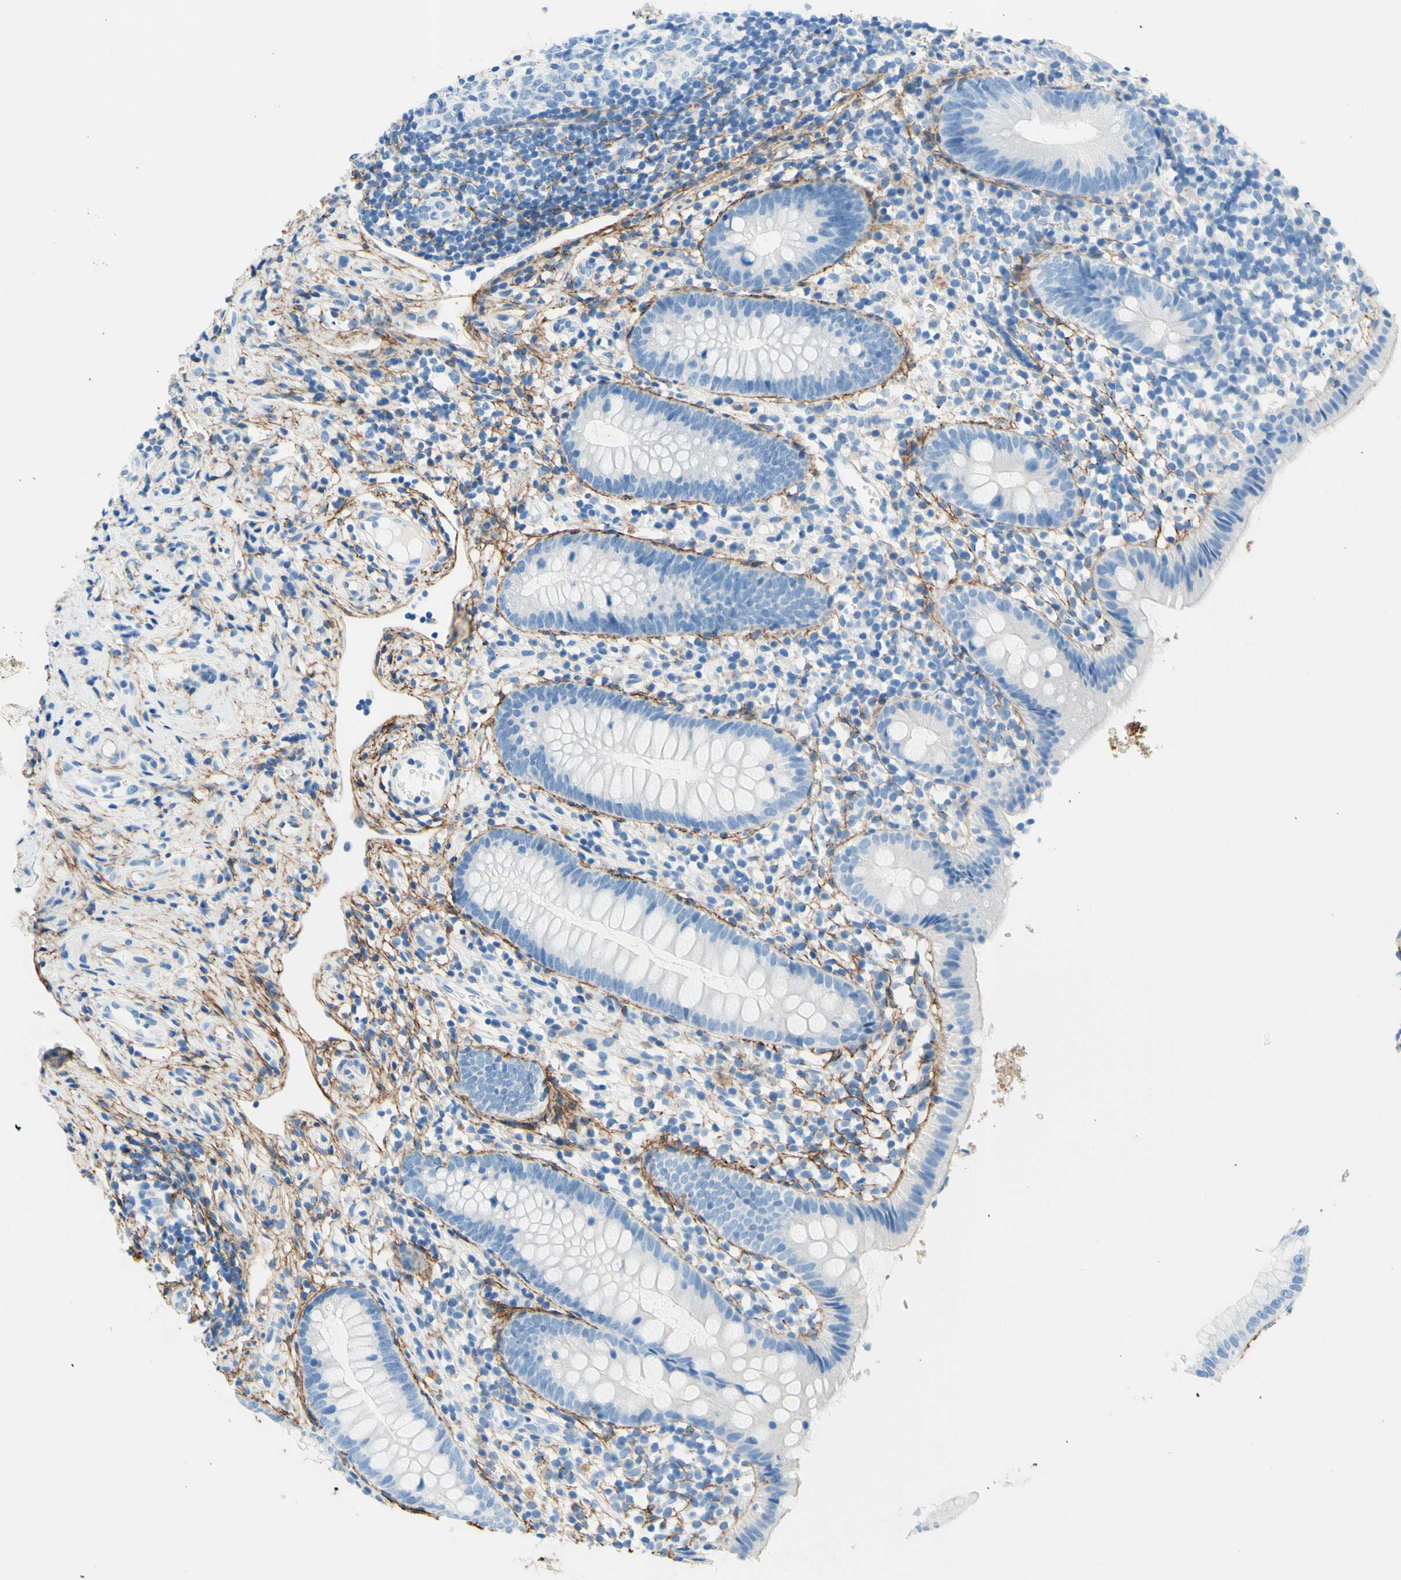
{"staining": {"intensity": "negative", "quantity": "none", "location": "none"}, "tissue": "appendix", "cell_type": "Glandular cells", "image_type": "normal", "snomed": [{"axis": "morphology", "description": "Normal tissue, NOS"}, {"axis": "topography", "description": "Appendix"}], "caption": "High power microscopy micrograph of an immunohistochemistry (IHC) micrograph of unremarkable appendix, revealing no significant expression in glandular cells.", "gene": "MFAP5", "patient": {"sex": "female", "age": 20}}